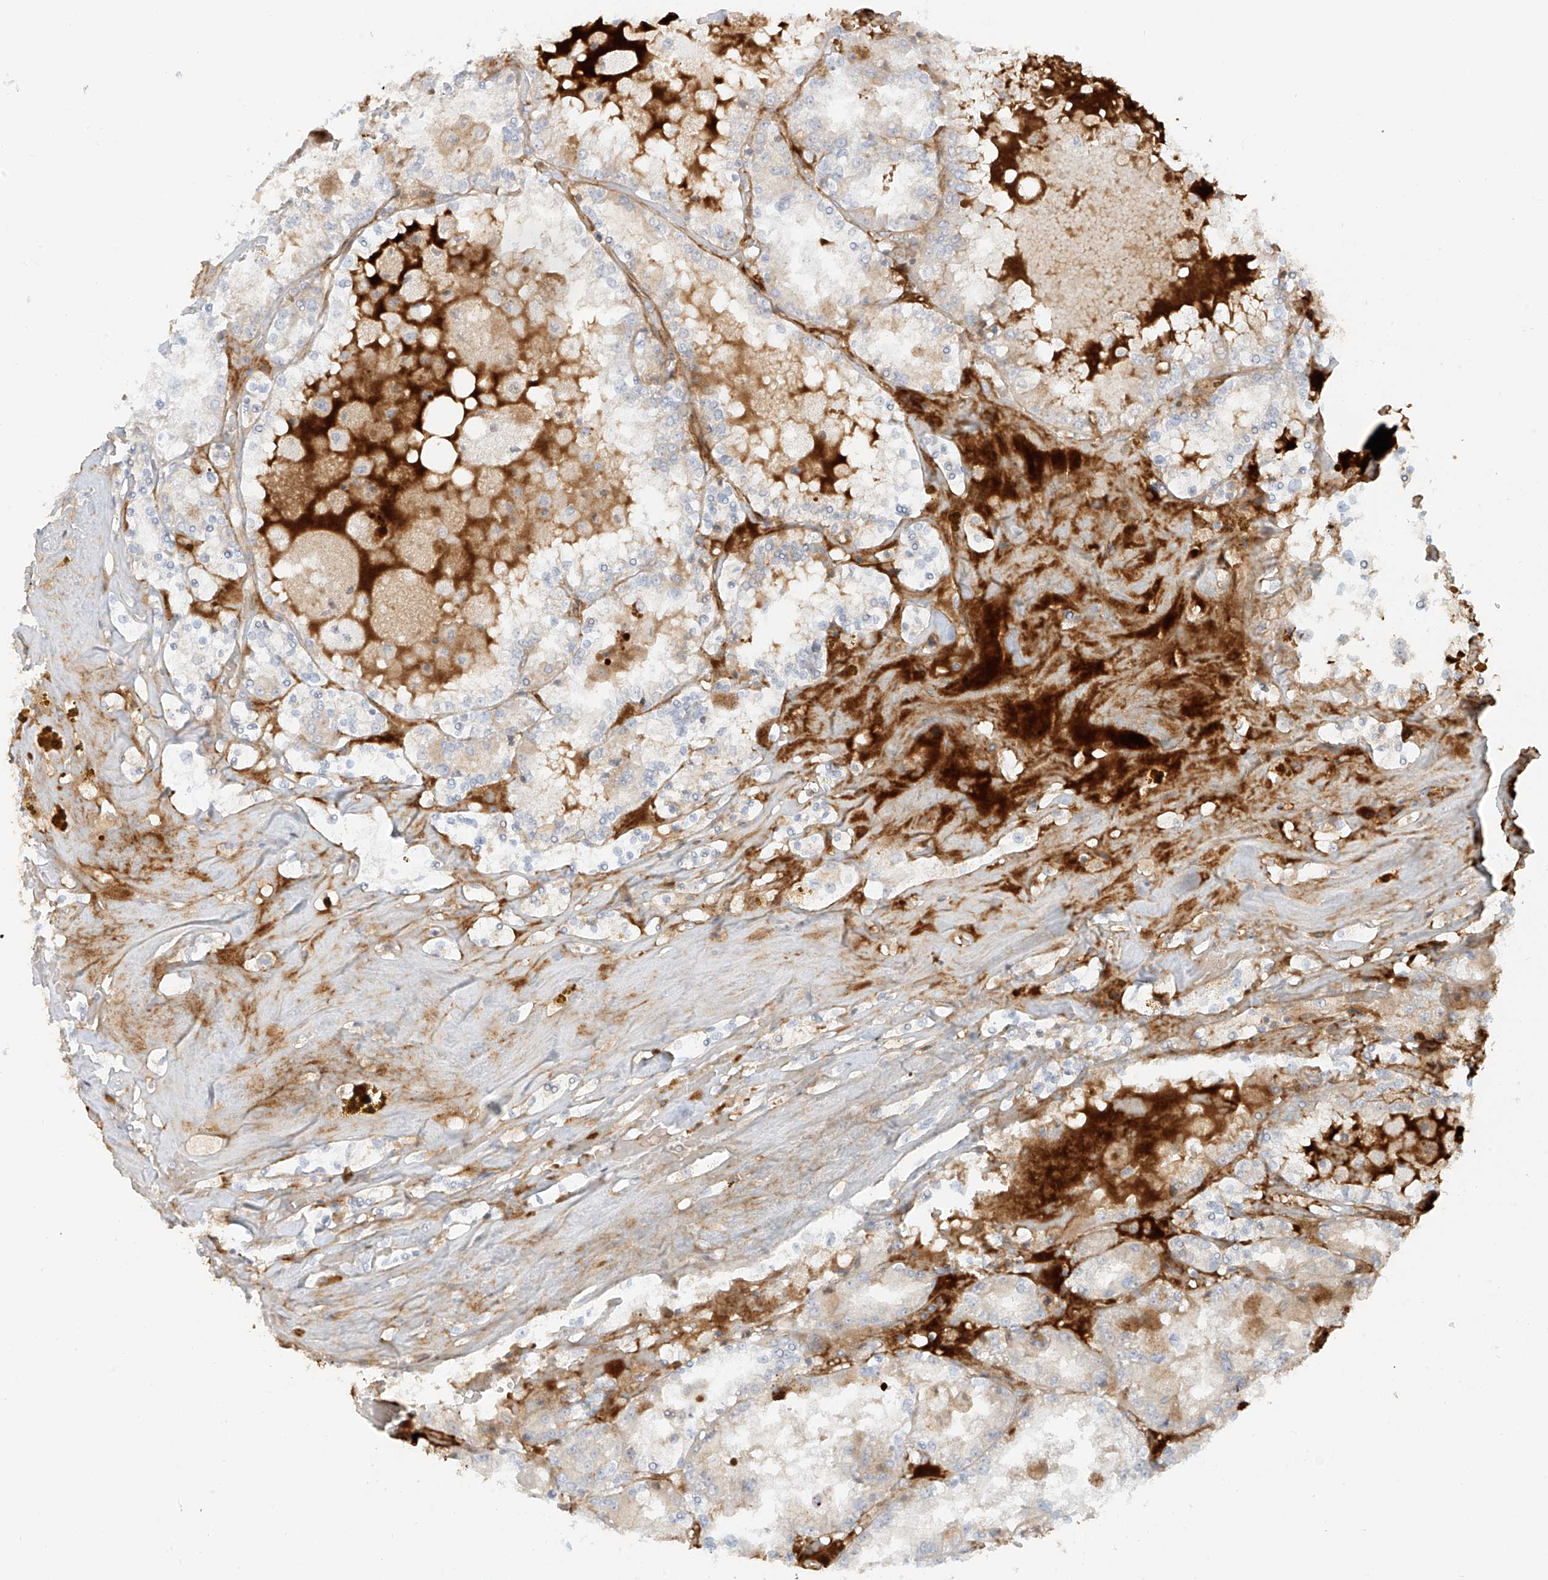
{"staining": {"intensity": "weak", "quantity": "<25%", "location": "cytoplasmic/membranous"}, "tissue": "renal cancer", "cell_type": "Tumor cells", "image_type": "cancer", "snomed": [{"axis": "morphology", "description": "Adenocarcinoma, NOS"}, {"axis": "topography", "description": "Kidney"}], "caption": "There is no significant positivity in tumor cells of renal cancer. (DAB immunohistochemistry (IHC) with hematoxylin counter stain).", "gene": "MIPEP", "patient": {"sex": "female", "age": 56}}